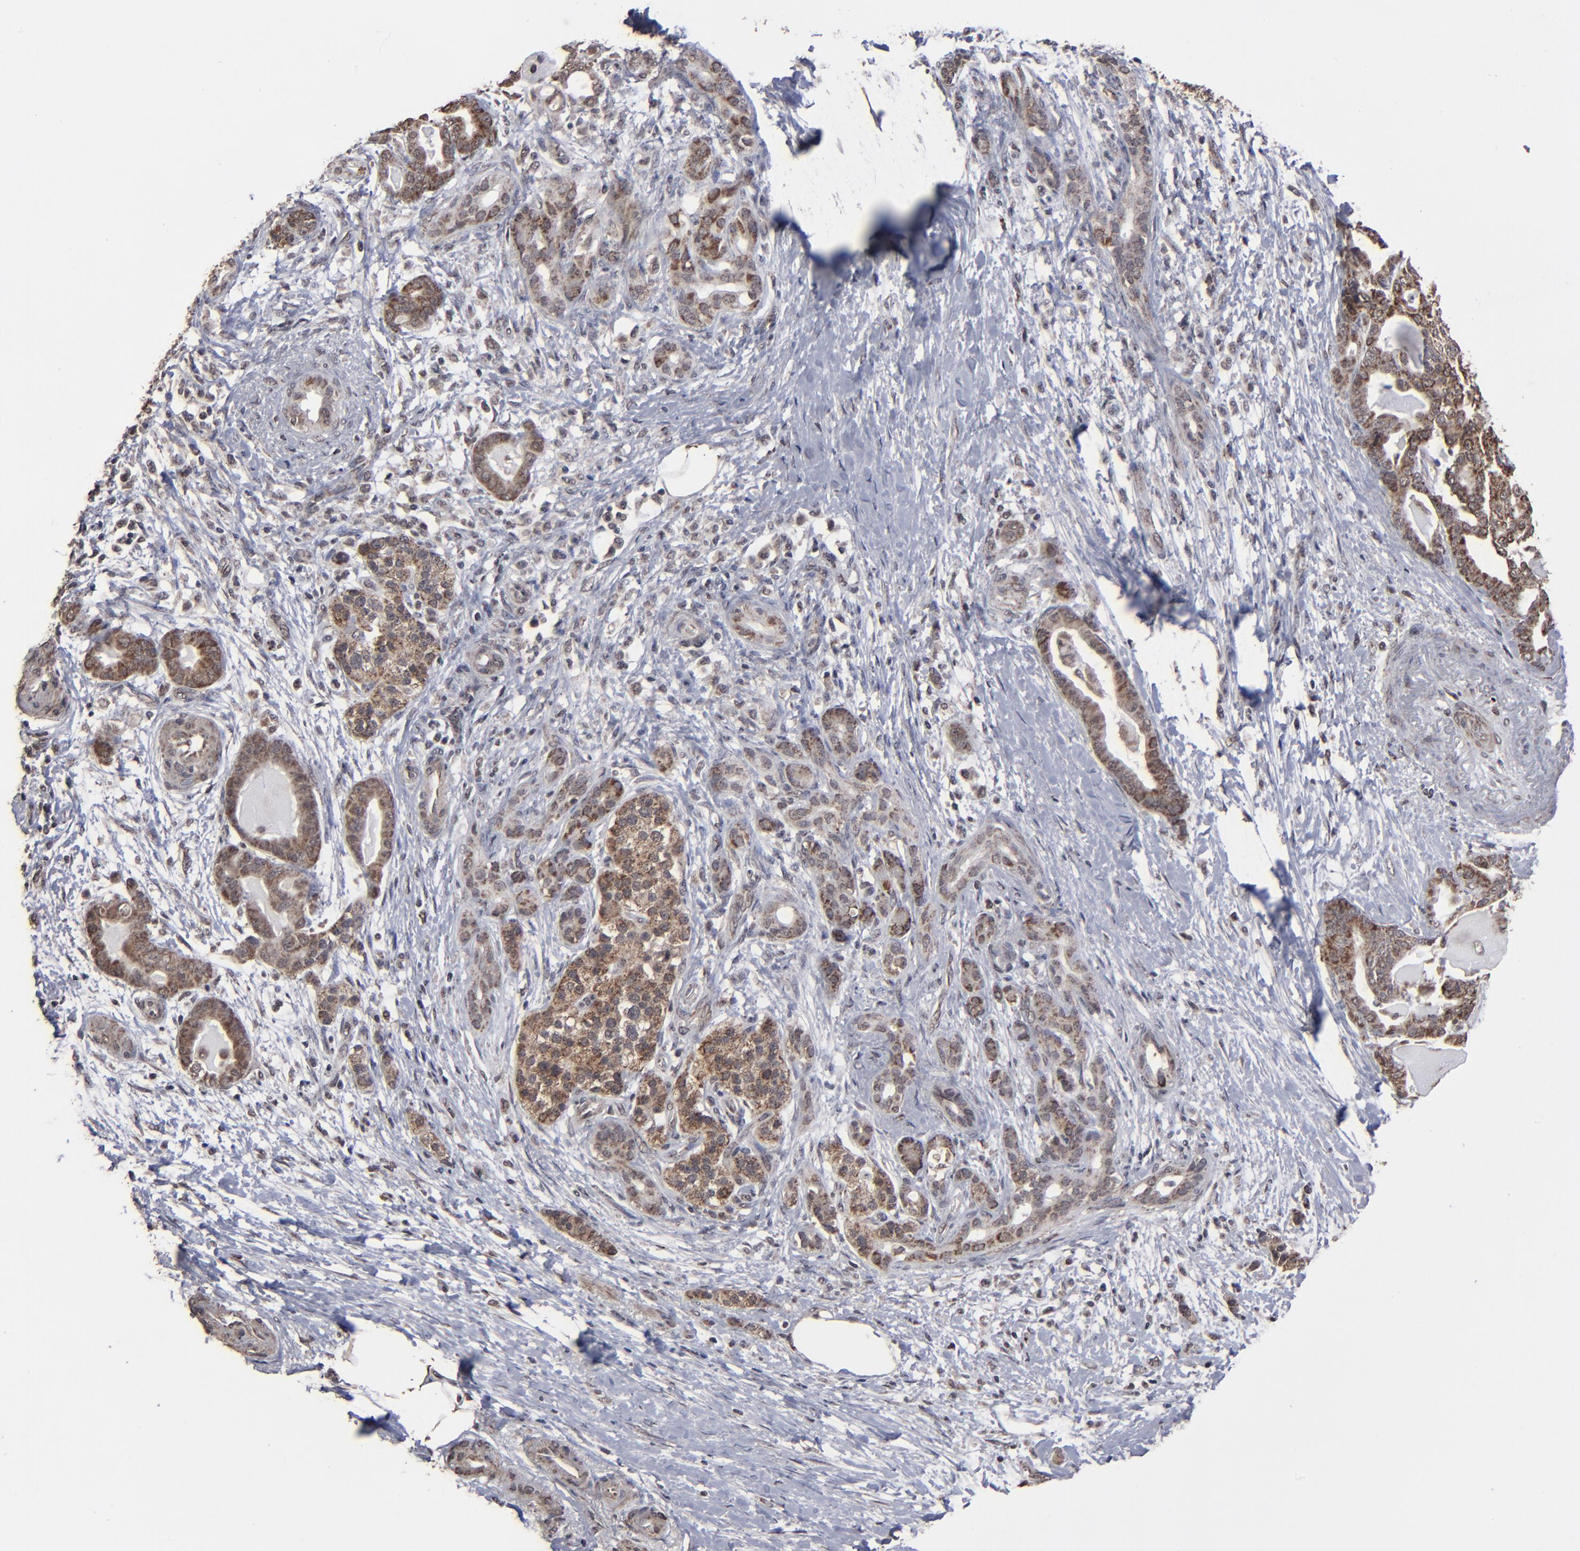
{"staining": {"intensity": "moderate", "quantity": ">75%", "location": "cytoplasmic/membranous"}, "tissue": "pancreatic cancer", "cell_type": "Tumor cells", "image_type": "cancer", "snomed": [{"axis": "morphology", "description": "Adenocarcinoma, NOS"}, {"axis": "topography", "description": "Pancreas"}], "caption": "Moderate cytoplasmic/membranous protein positivity is identified in approximately >75% of tumor cells in adenocarcinoma (pancreatic).", "gene": "BNIP3", "patient": {"sex": "male", "age": 63}}